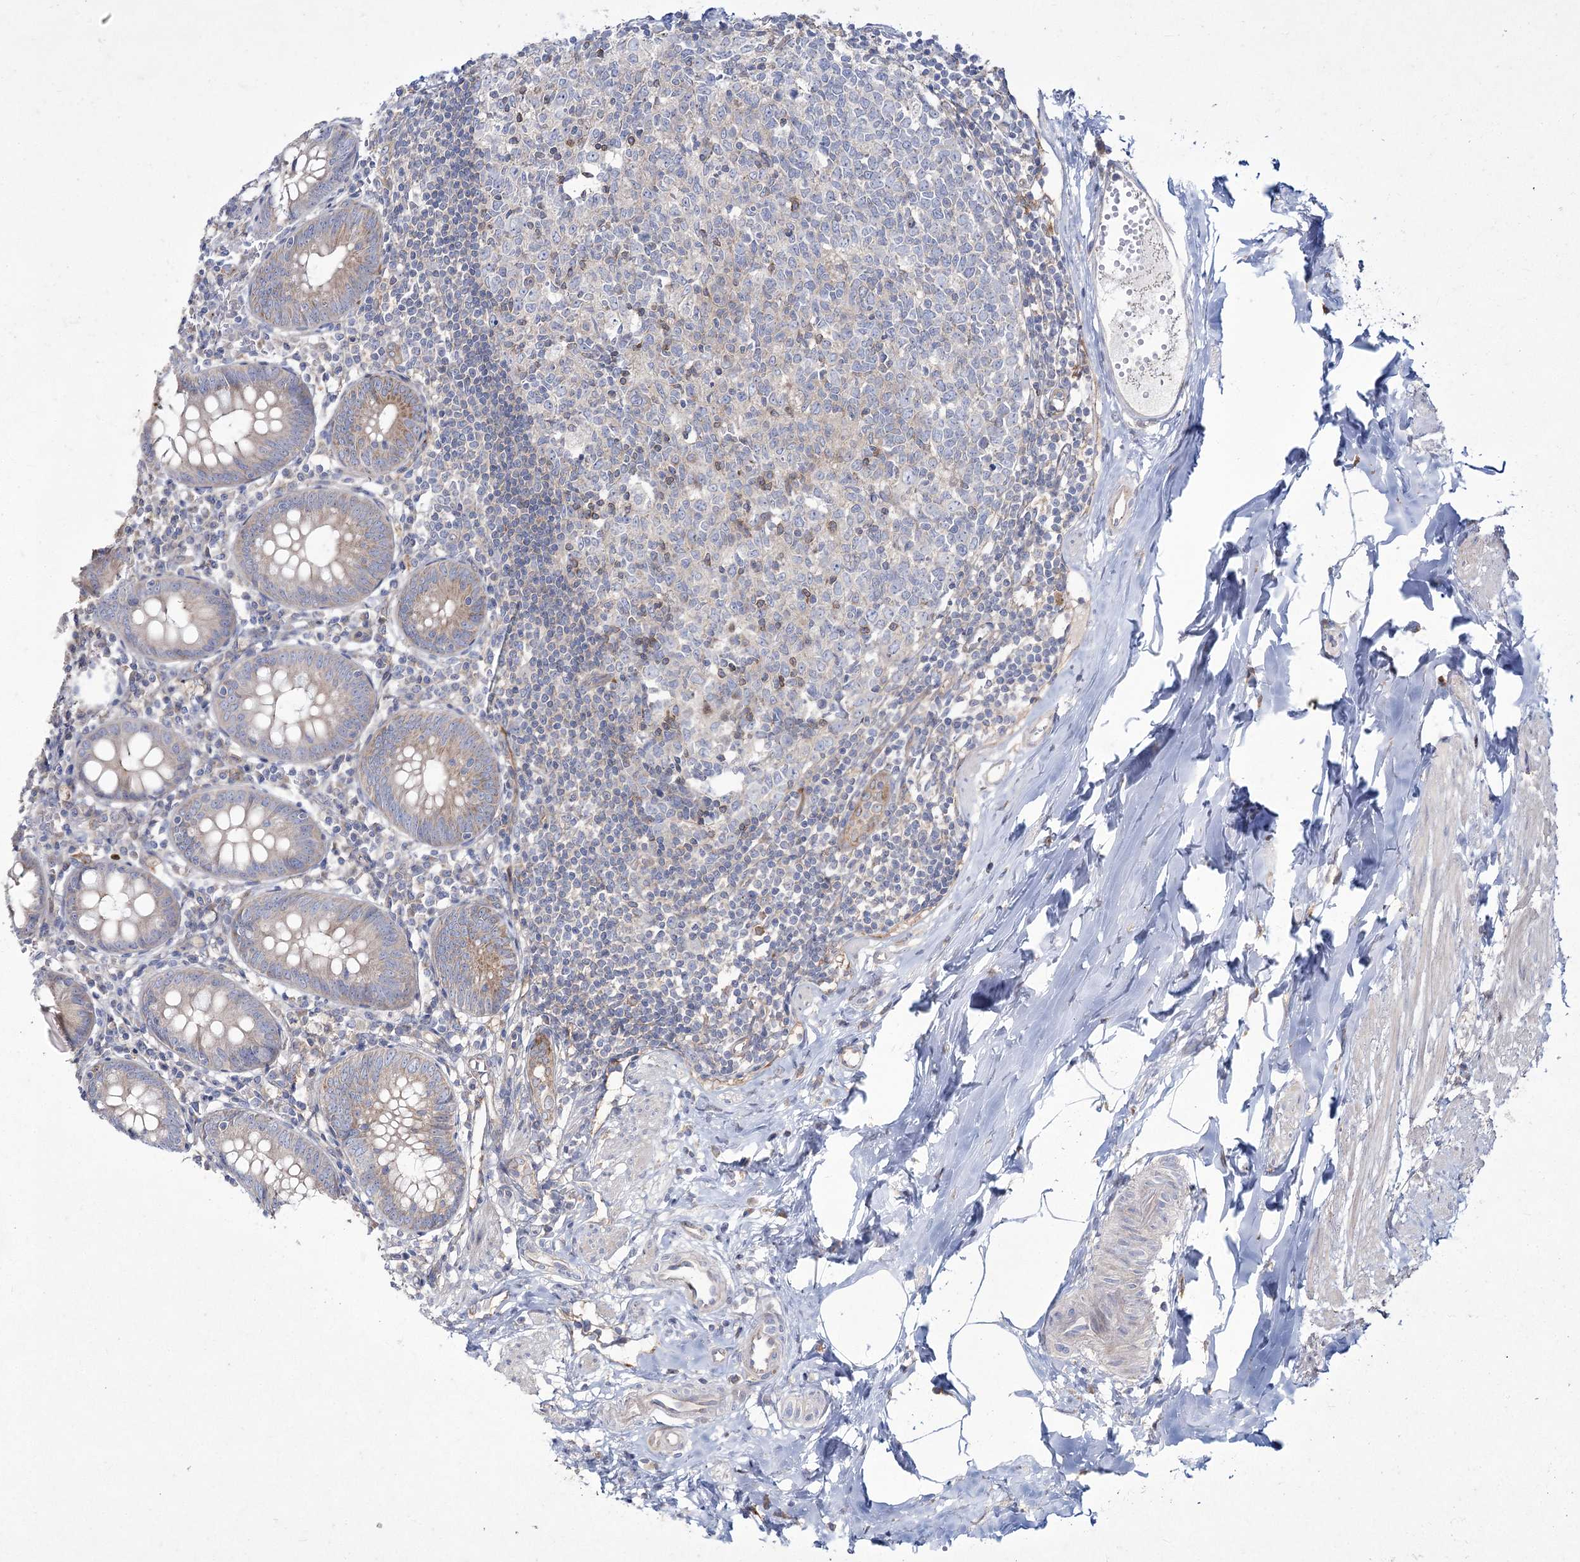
{"staining": {"intensity": "moderate", "quantity": "25%-75%", "location": "cytoplasmic/membranous"}, "tissue": "appendix", "cell_type": "Glandular cells", "image_type": "normal", "snomed": [{"axis": "morphology", "description": "Normal tissue, NOS"}, {"axis": "topography", "description": "Appendix"}], "caption": "Approximately 25%-75% of glandular cells in normal appendix show moderate cytoplasmic/membranous protein positivity as visualized by brown immunohistochemical staining.", "gene": "SH3TC1", "patient": {"sex": "female", "age": 54}}